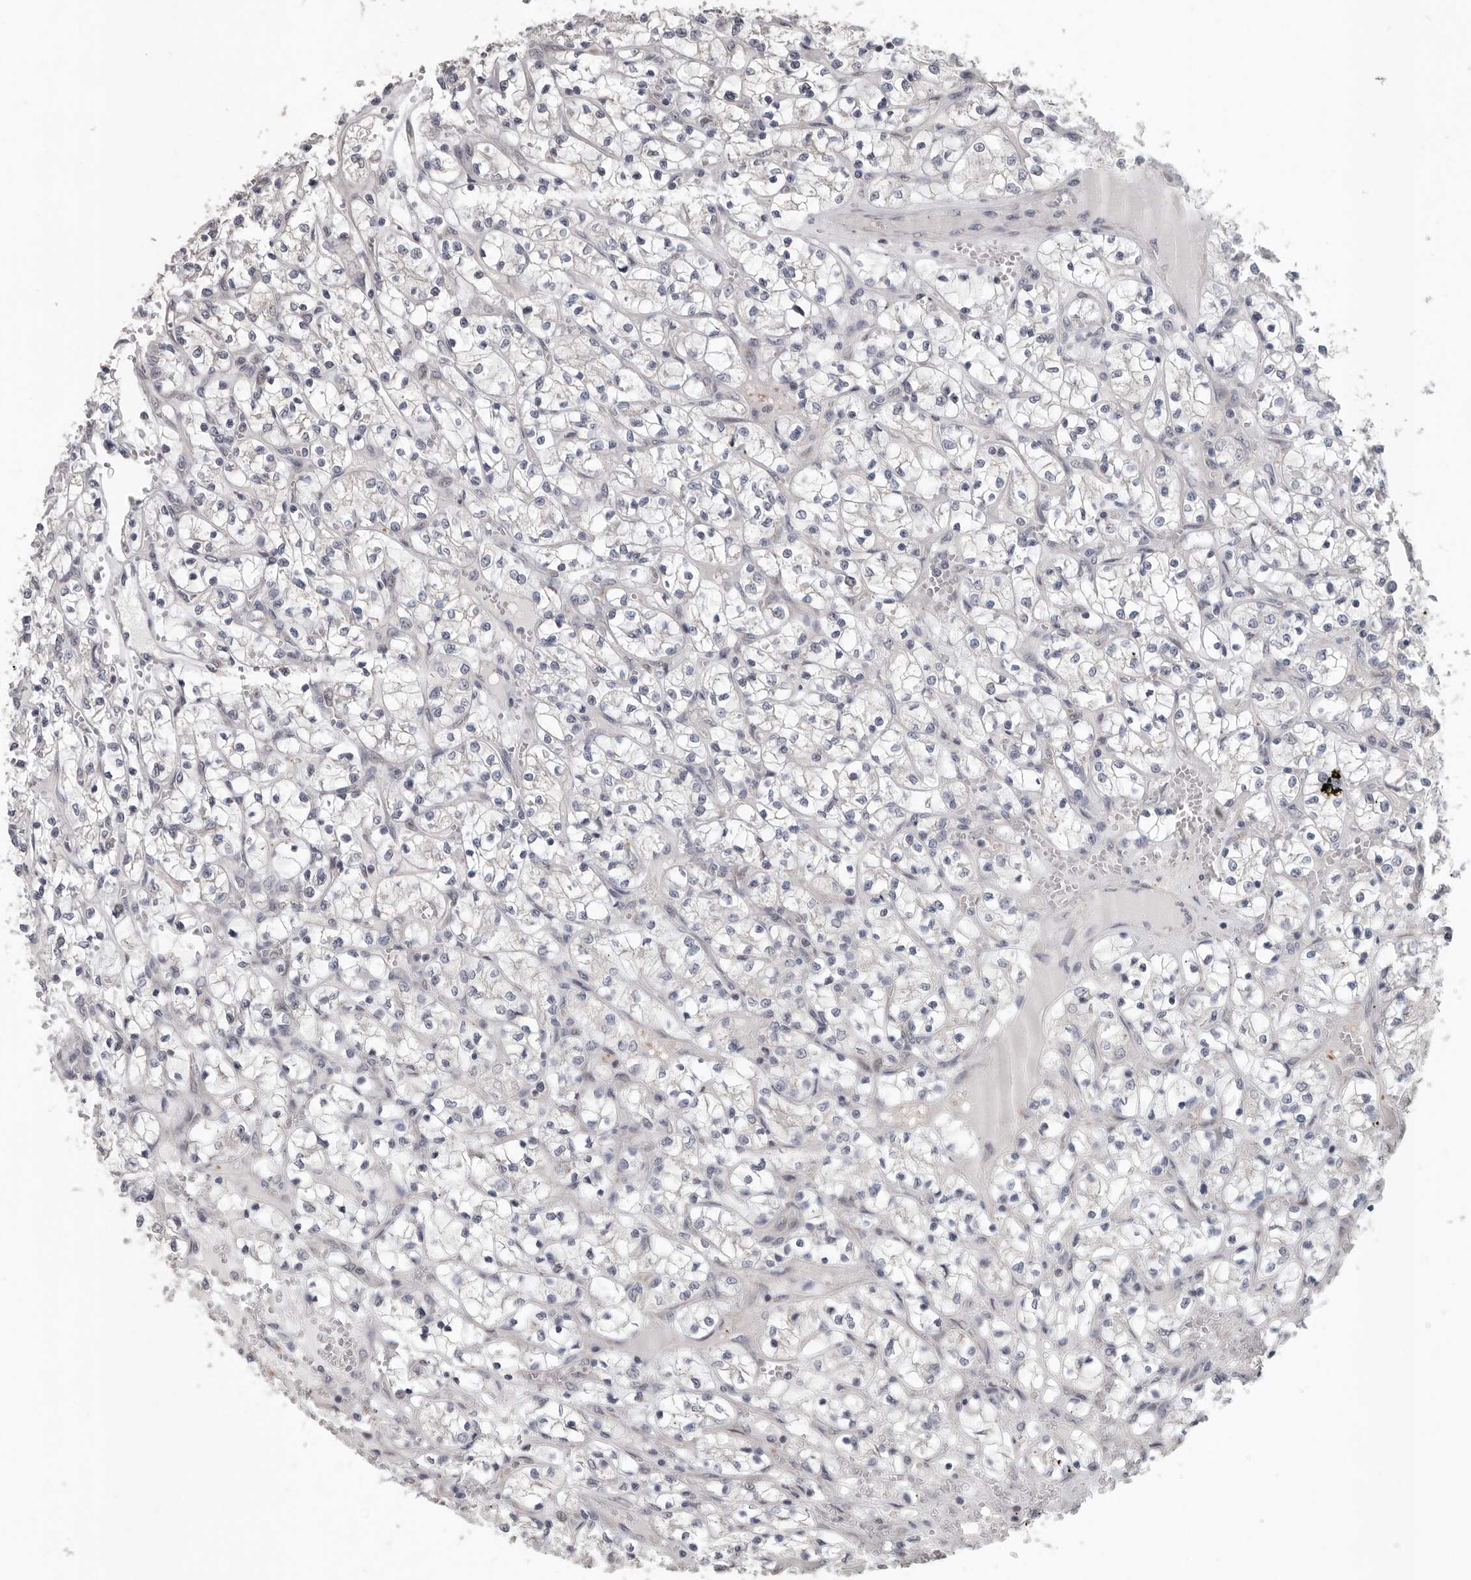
{"staining": {"intensity": "negative", "quantity": "none", "location": "none"}, "tissue": "renal cancer", "cell_type": "Tumor cells", "image_type": "cancer", "snomed": [{"axis": "morphology", "description": "Adenocarcinoma, NOS"}, {"axis": "topography", "description": "Kidney"}], "caption": "Renal adenocarcinoma was stained to show a protein in brown. There is no significant positivity in tumor cells. (IHC, brightfield microscopy, high magnification).", "gene": "RALGPS2", "patient": {"sex": "female", "age": 69}}